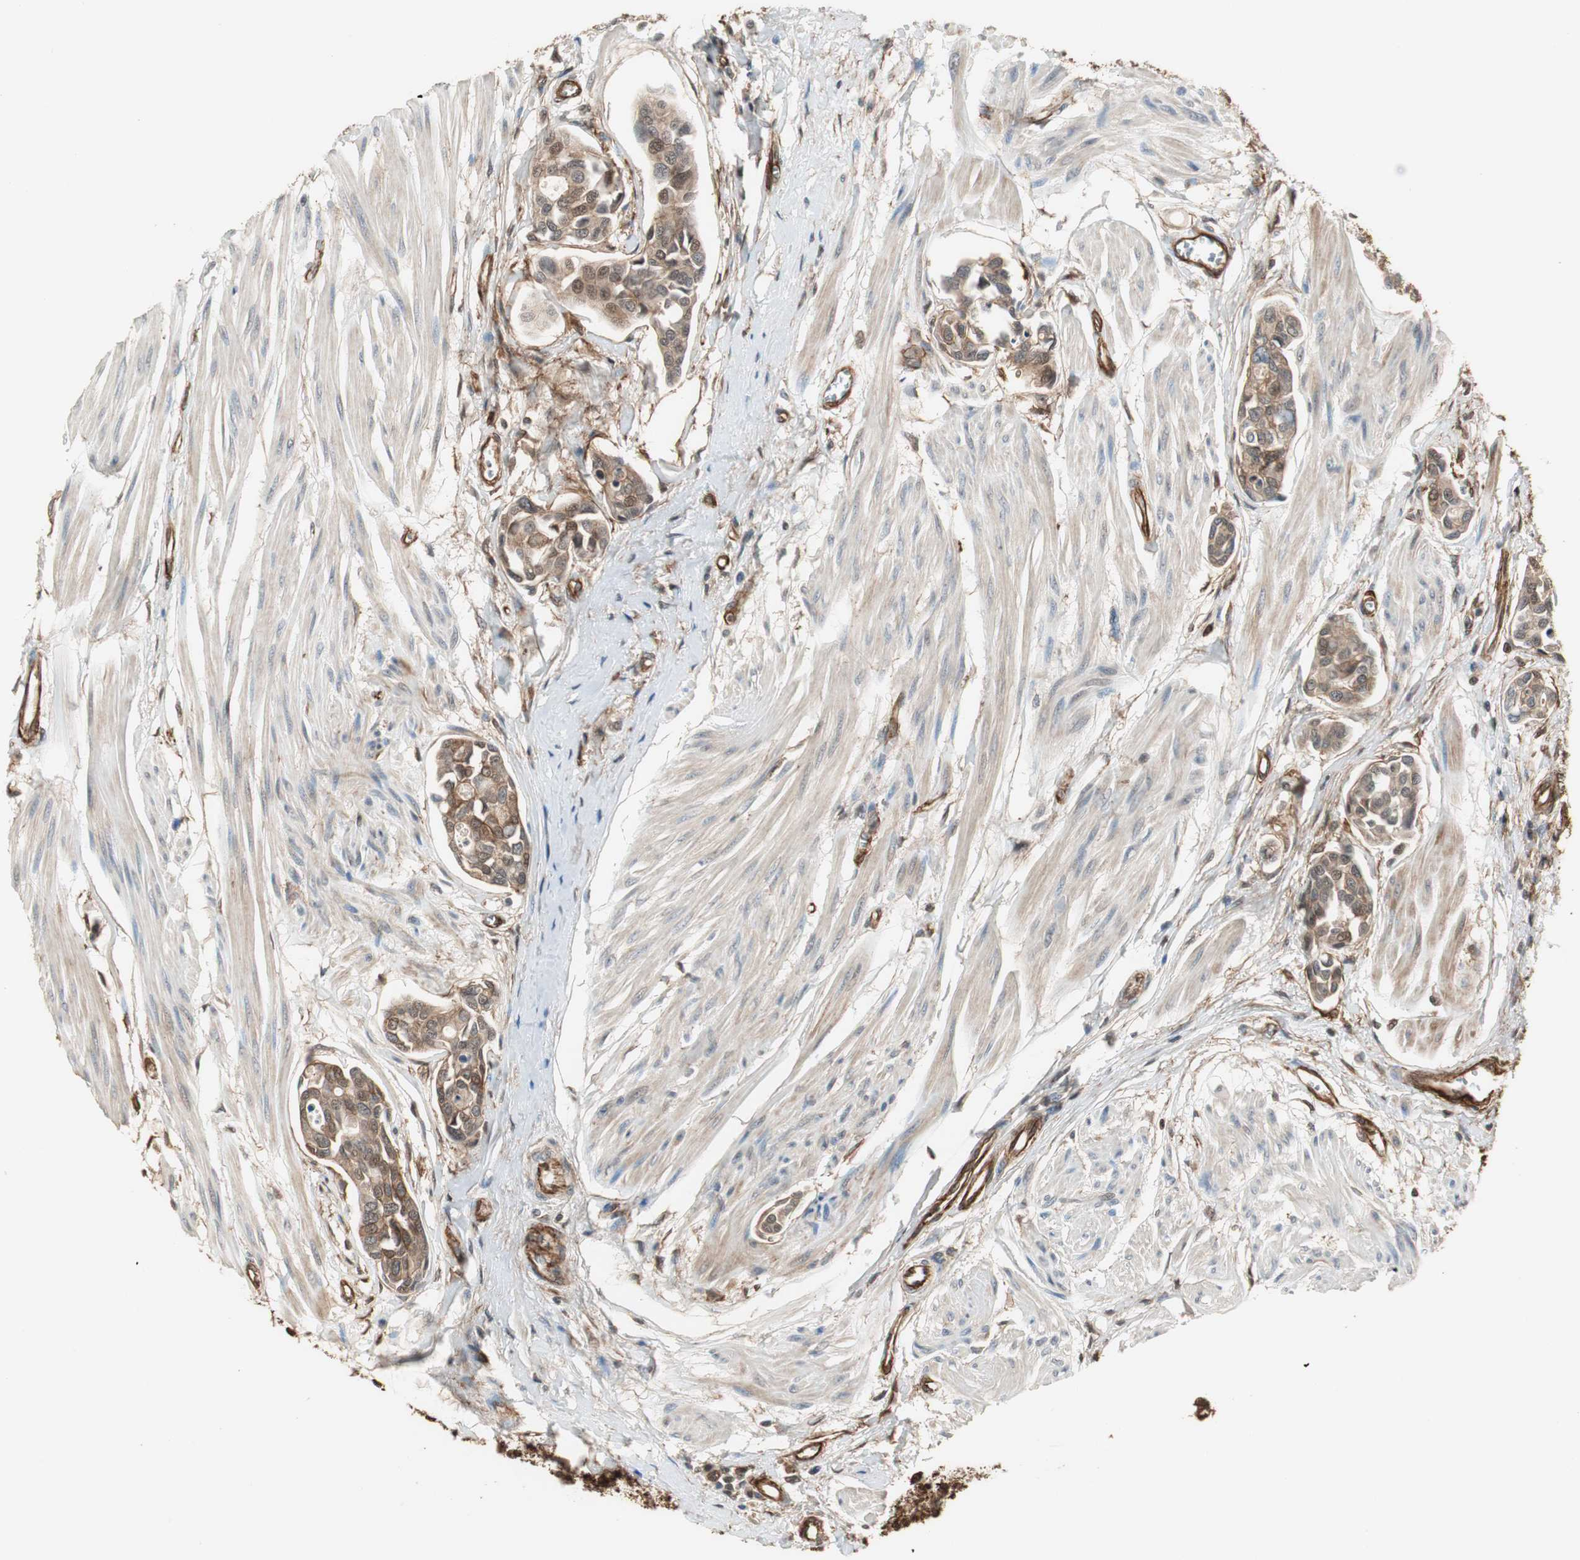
{"staining": {"intensity": "moderate", "quantity": ">75%", "location": "cytoplasmic/membranous"}, "tissue": "urothelial cancer", "cell_type": "Tumor cells", "image_type": "cancer", "snomed": [{"axis": "morphology", "description": "Urothelial carcinoma, High grade"}, {"axis": "topography", "description": "Urinary bladder"}], "caption": "Brown immunohistochemical staining in urothelial cancer demonstrates moderate cytoplasmic/membranous expression in about >75% of tumor cells.", "gene": "PTPN11", "patient": {"sex": "male", "age": 78}}